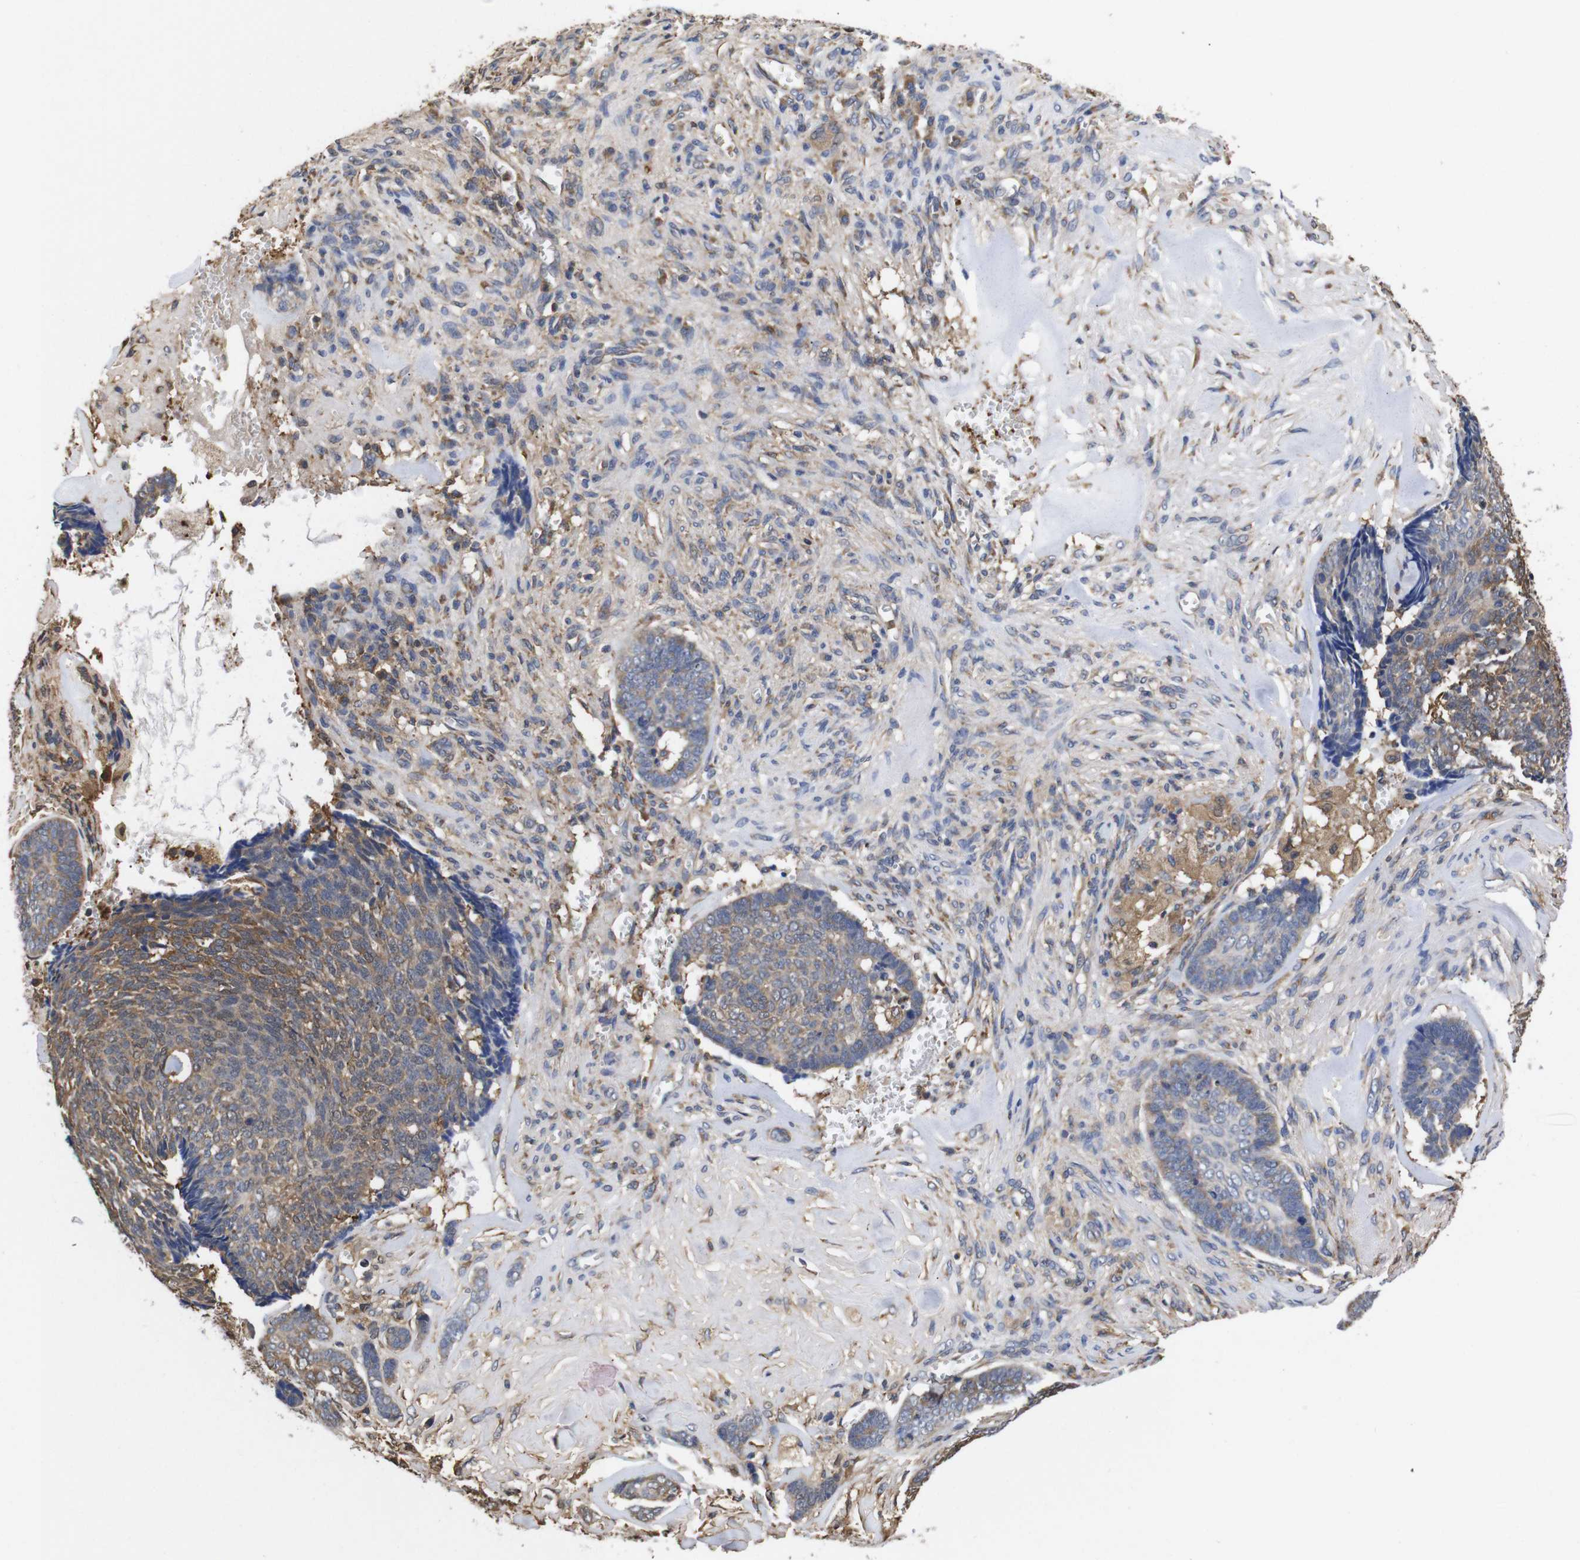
{"staining": {"intensity": "moderate", "quantity": "25%-75%", "location": "cytoplasmic/membranous"}, "tissue": "skin cancer", "cell_type": "Tumor cells", "image_type": "cancer", "snomed": [{"axis": "morphology", "description": "Basal cell carcinoma"}, {"axis": "topography", "description": "Skin"}], "caption": "Skin cancer (basal cell carcinoma) stained for a protein (brown) demonstrates moderate cytoplasmic/membranous positive expression in approximately 25%-75% of tumor cells.", "gene": "LRRCC1", "patient": {"sex": "male", "age": 84}}